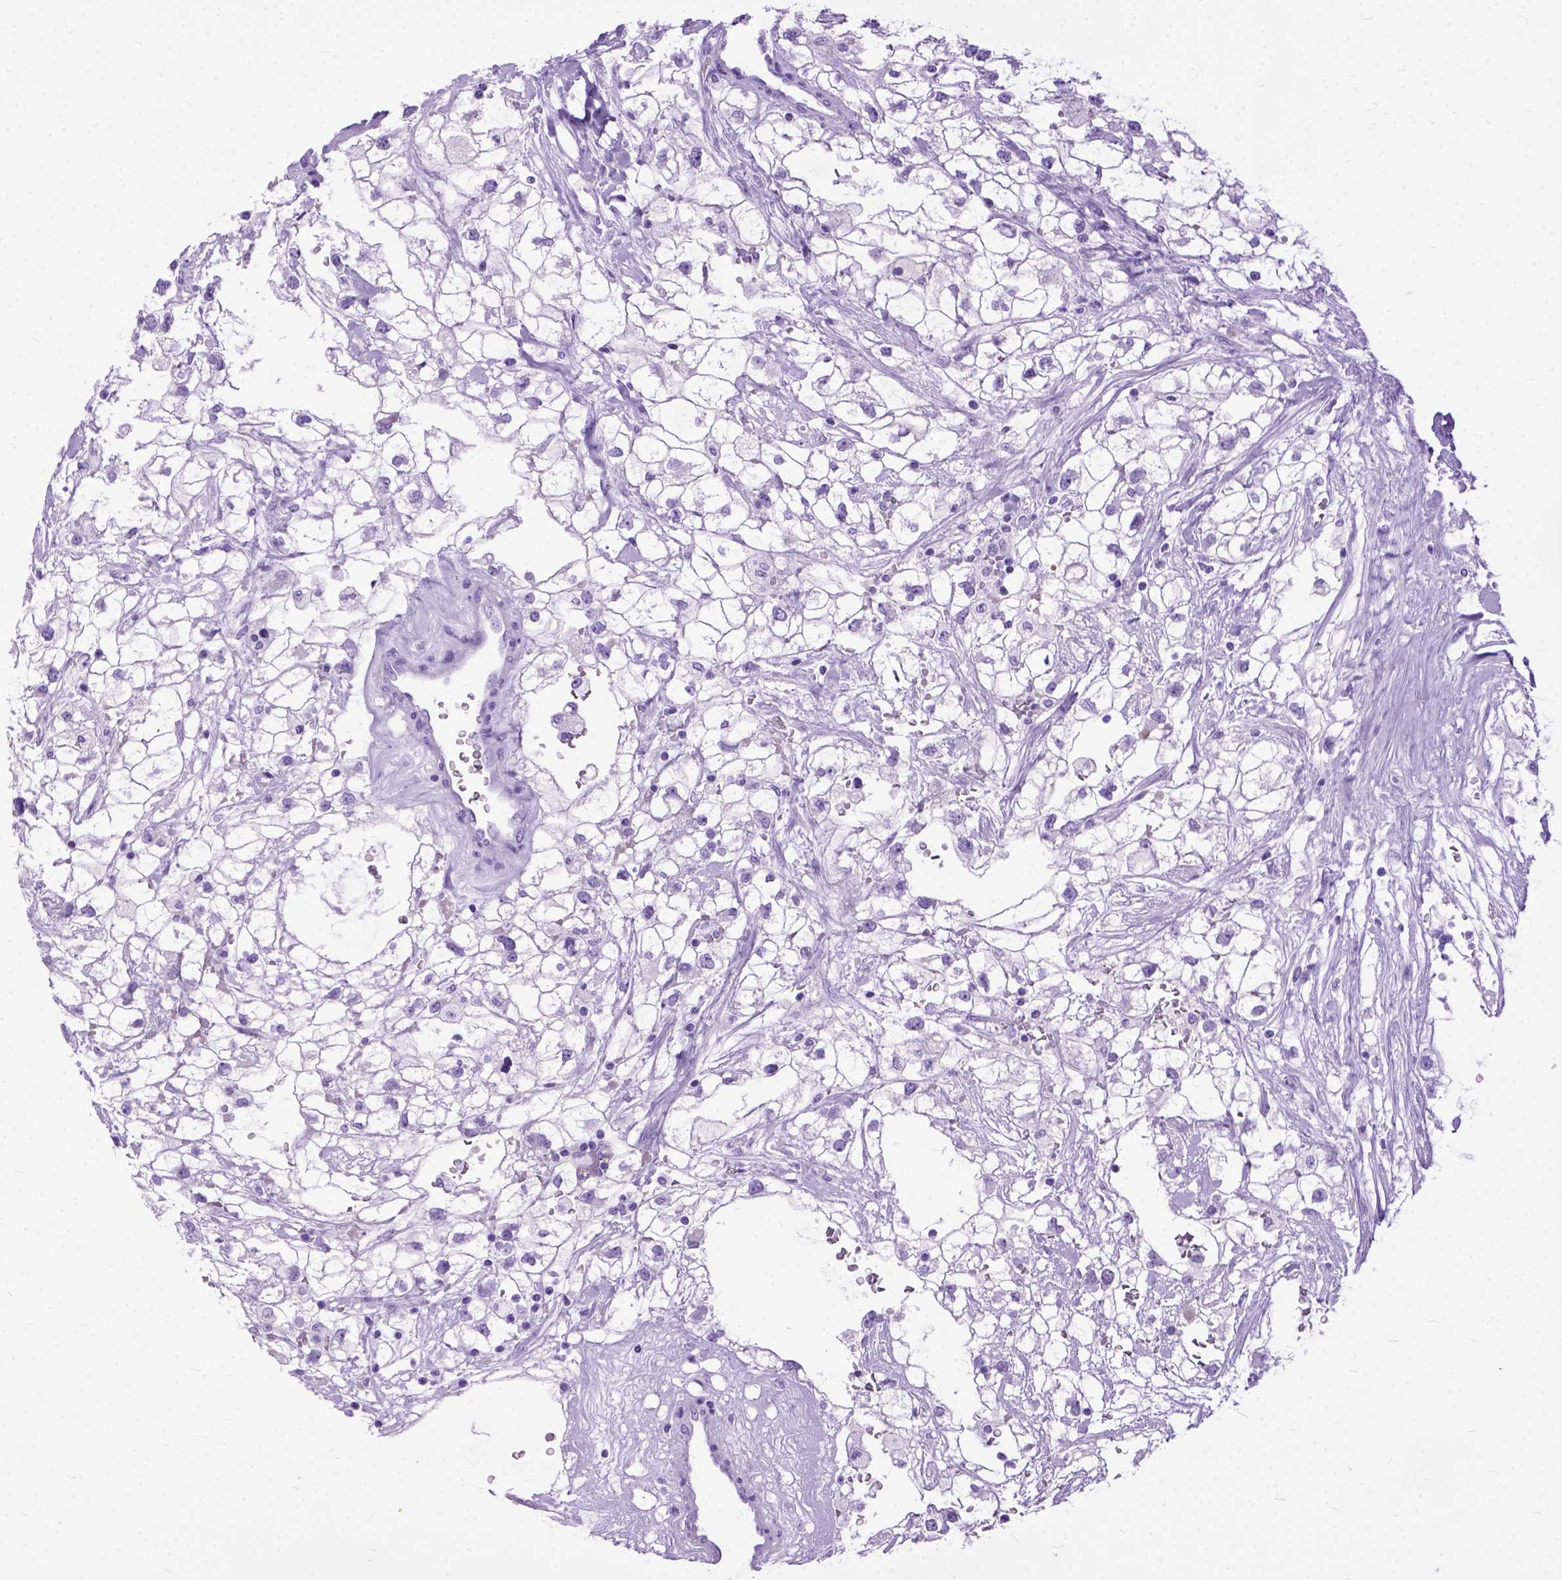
{"staining": {"intensity": "negative", "quantity": "none", "location": "none"}, "tissue": "renal cancer", "cell_type": "Tumor cells", "image_type": "cancer", "snomed": [{"axis": "morphology", "description": "Adenocarcinoma, NOS"}, {"axis": "topography", "description": "Kidney"}], "caption": "Tumor cells are negative for brown protein staining in renal adenocarcinoma.", "gene": "GNGT1", "patient": {"sex": "male", "age": 59}}